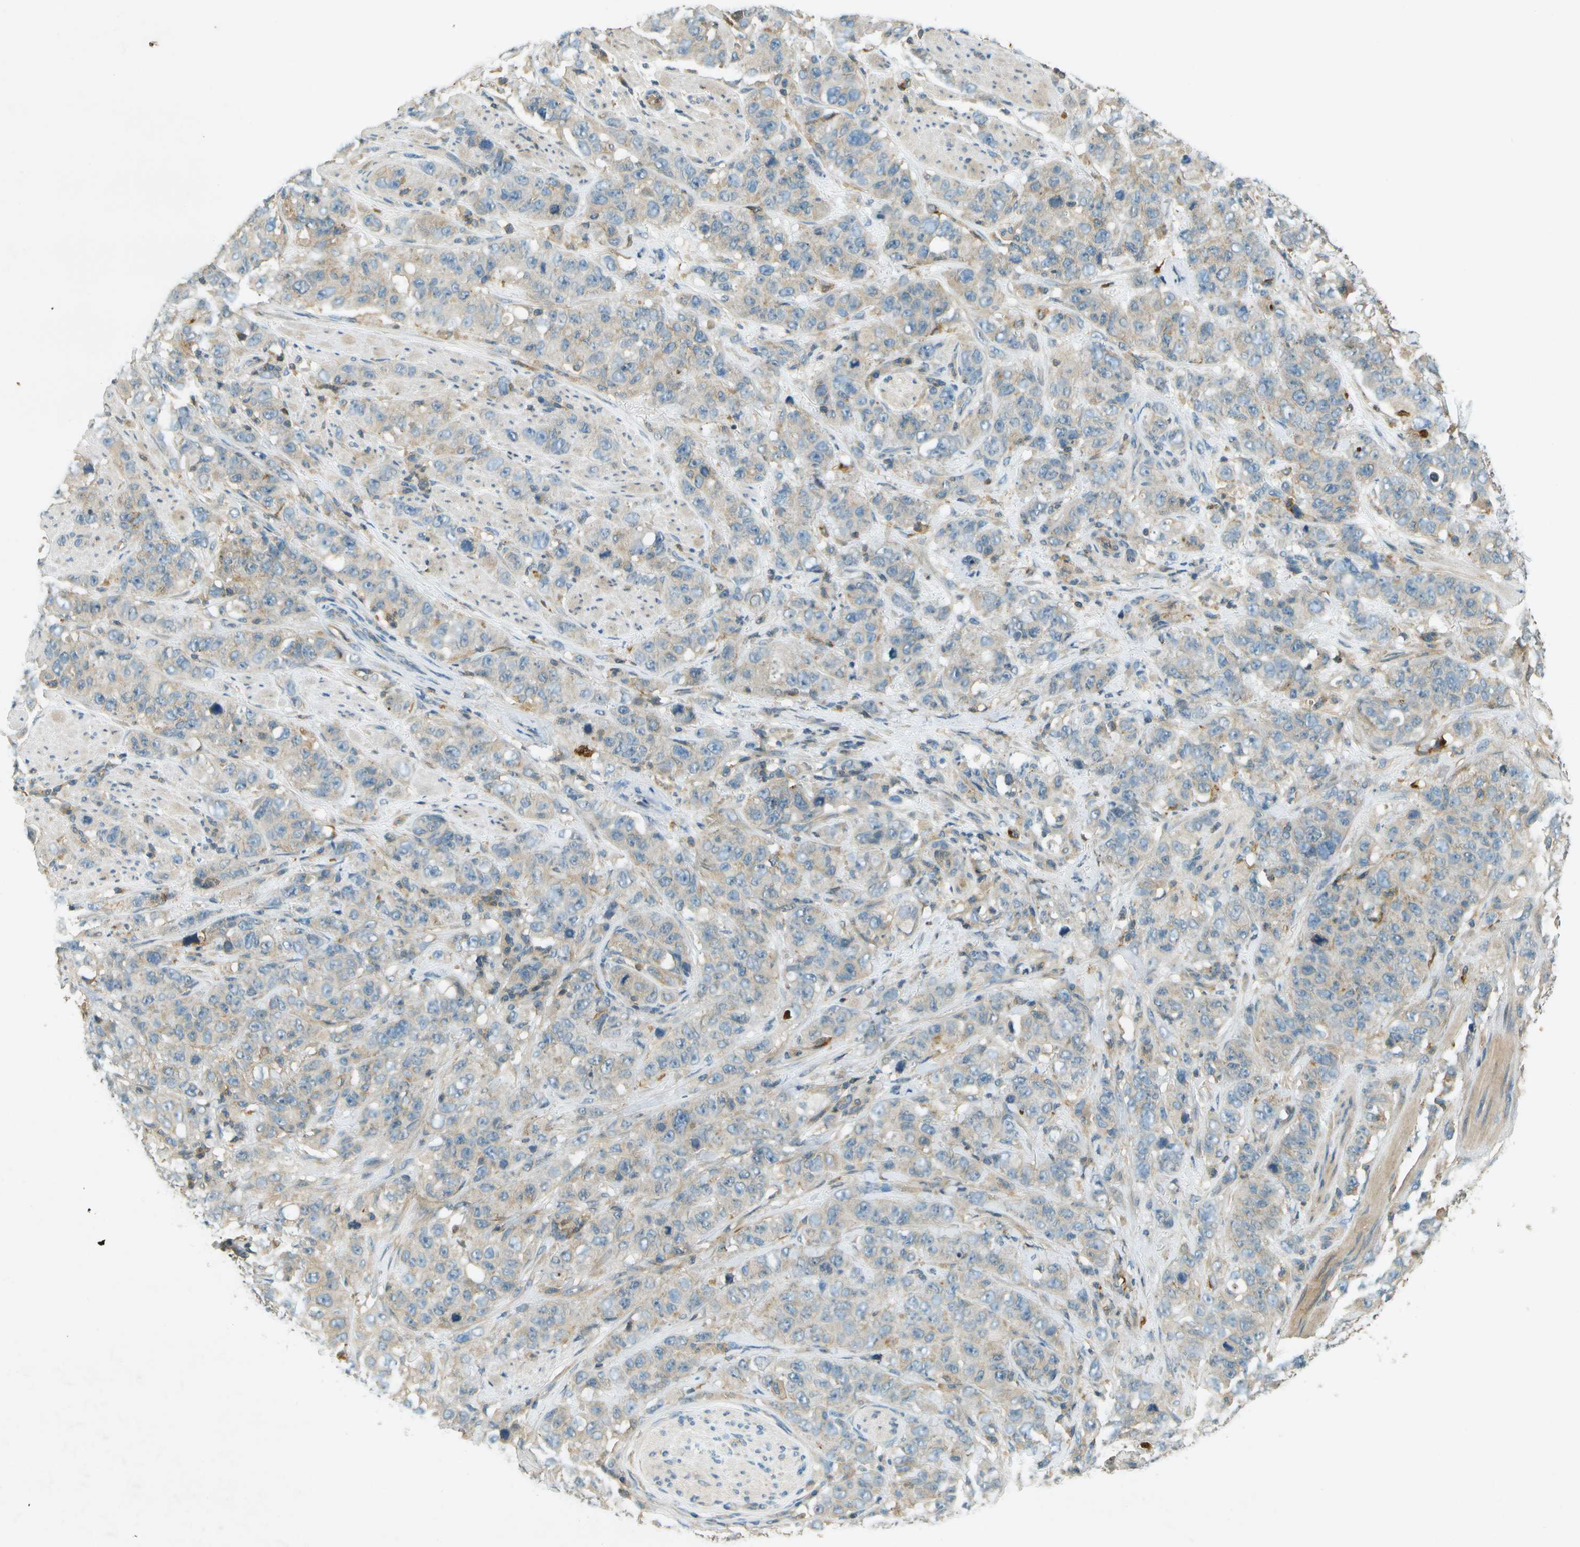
{"staining": {"intensity": "weak", "quantity": "25%-75%", "location": "cytoplasmic/membranous"}, "tissue": "stomach cancer", "cell_type": "Tumor cells", "image_type": "cancer", "snomed": [{"axis": "morphology", "description": "Adenocarcinoma, NOS"}, {"axis": "topography", "description": "Stomach"}], "caption": "The micrograph shows staining of adenocarcinoma (stomach), revealing weak cytoplasmic/membranous protein positivity (brown color) within tumor cells.", "gene": "NUDT4", "patient": {"sex": "male", "age": 48}}